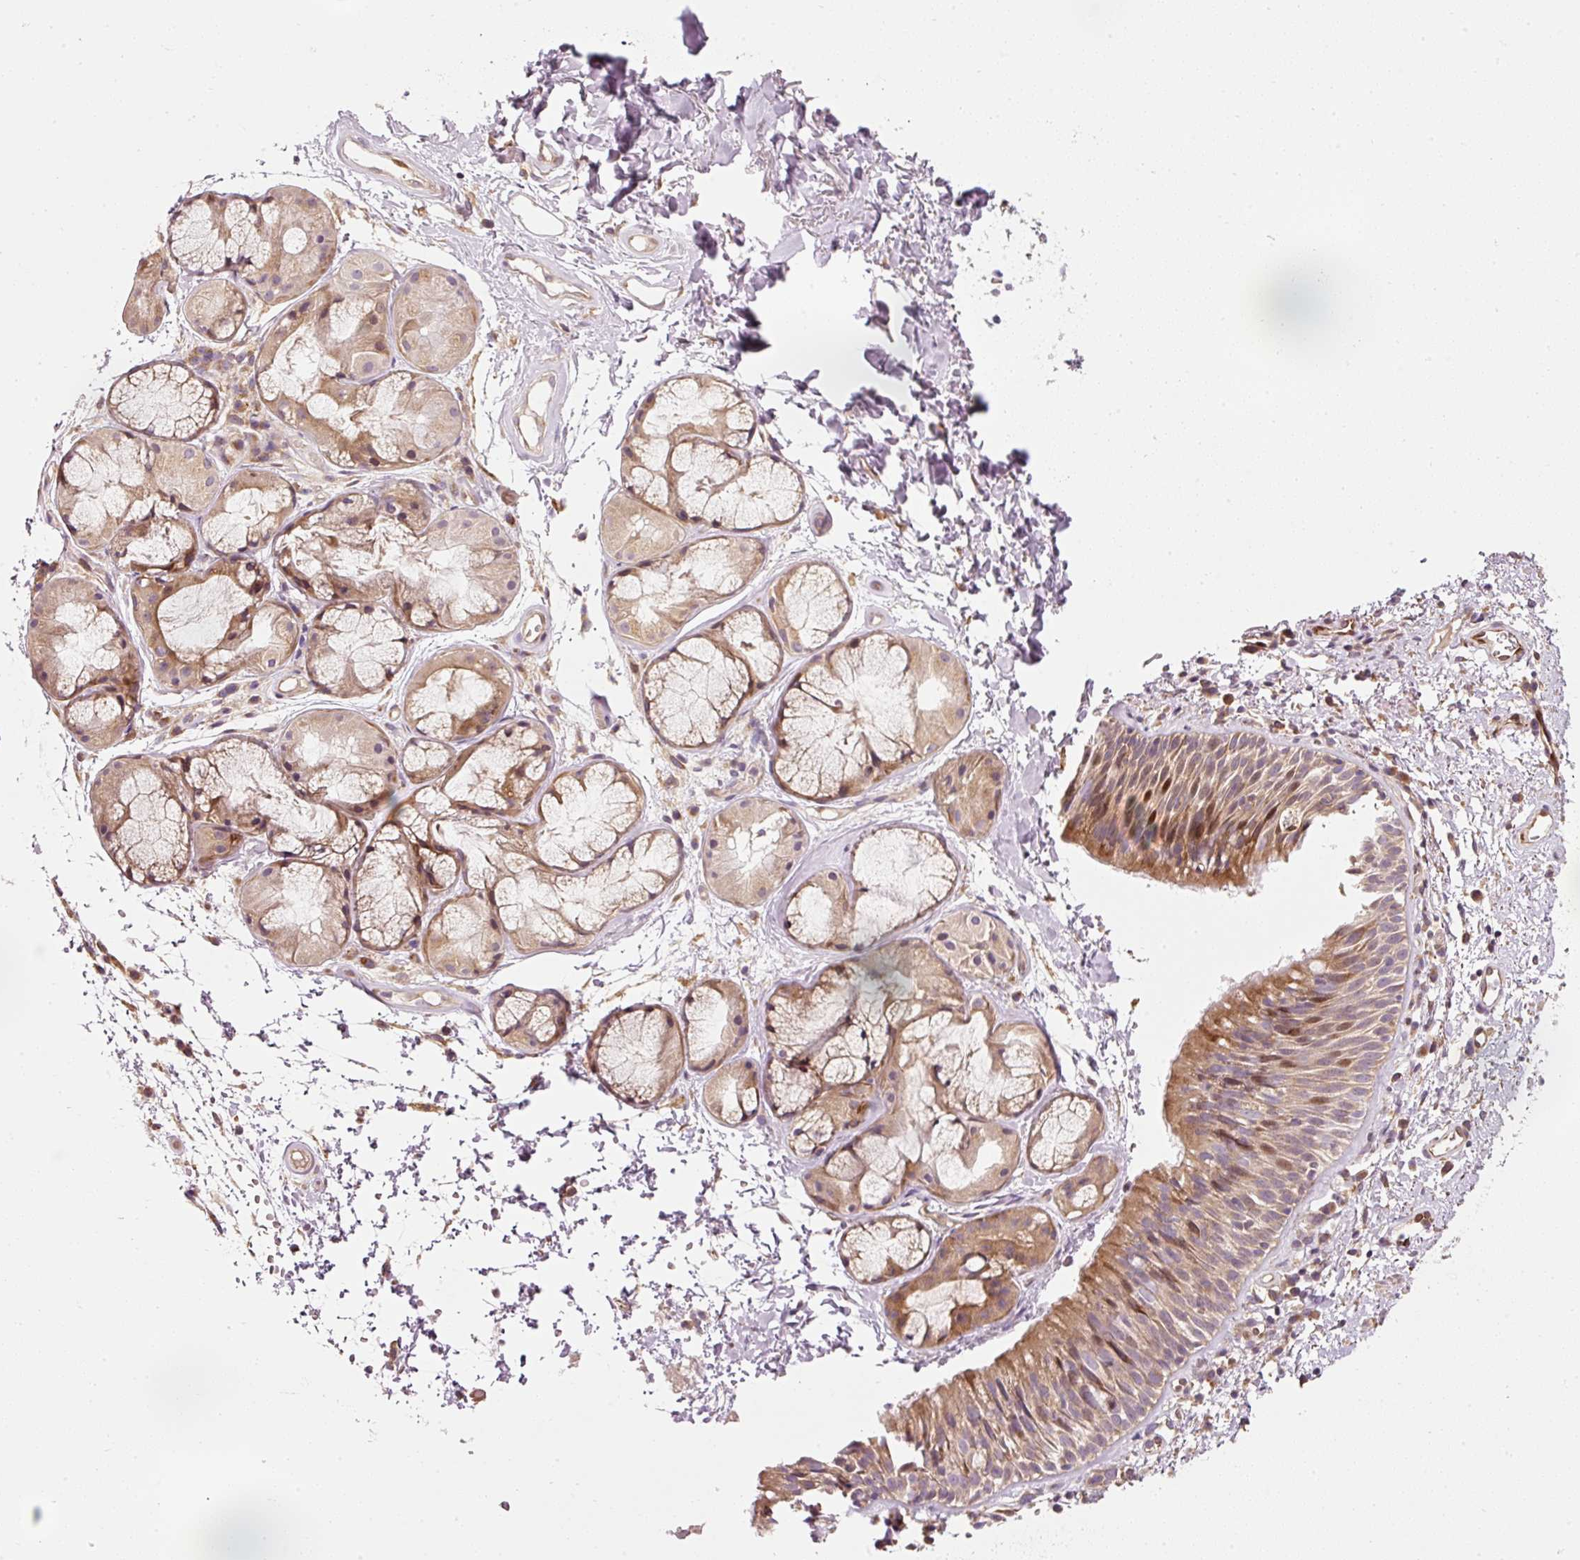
{"staining": {"intensity": "moderate", "quantity": ">75%", "location": "cytoplasmic/membranous"}, "tissue": "nasopharynx", "cell_type": "Respiratory epithelial cells", "image_type": "normal", "snomed": [{"axis": "morphology", "description": "Normal tissue, NOS"}, {"axis": "topography", "description": "Cartilage tissue"}, {"axis": "topography", "description": "Nasopharynx"}, {"axis": "topography", "description": "Thyroid gland"}], "caption": "High-power microscopy captured an IHC photomicrograph of benign nasopharynx, revealing moderate cytoplasmic/membranous positivity in about >75% of respiratory epithelial cells.", "gene": "NAPA", "patient": {"sex": "male", "age": 63}}